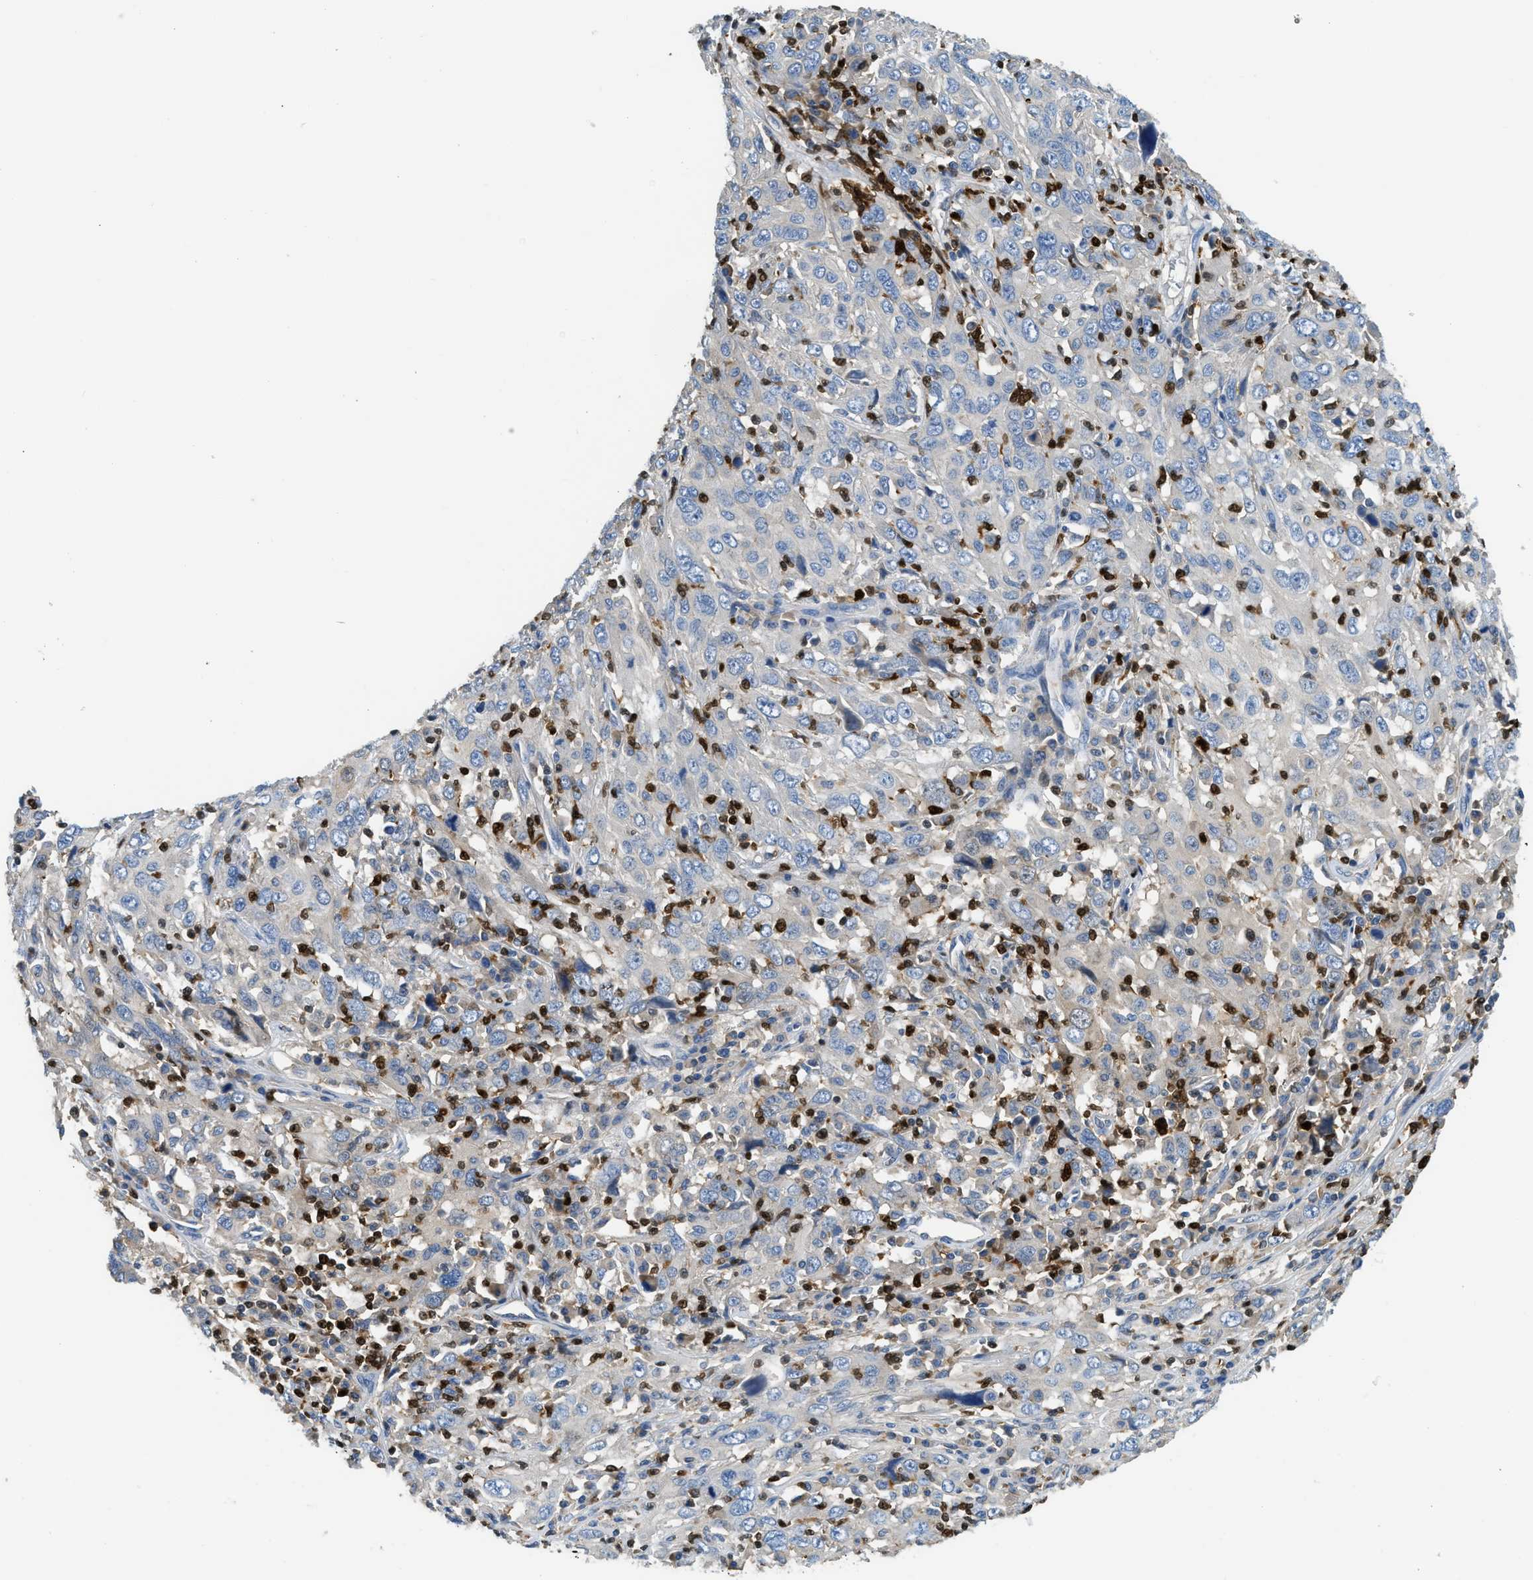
{"staining": {"intensity": "negative", "quantity": "none", "location": "none"}, "tissue": "cervical cancer", "cell_type": "Tumor cells", "image_type": "cancer", "snomed": [{"axis": "morphology", "description": "Squamous cell carcinoma, NOS"}, {"axis": "topography", "description": "Cervix"}], "caption": "There is no significant staining in tumor cells of cervical squamous cell carcinoma.", "gene": "TOX", "patient": {"sex": "female", "age": 46}}